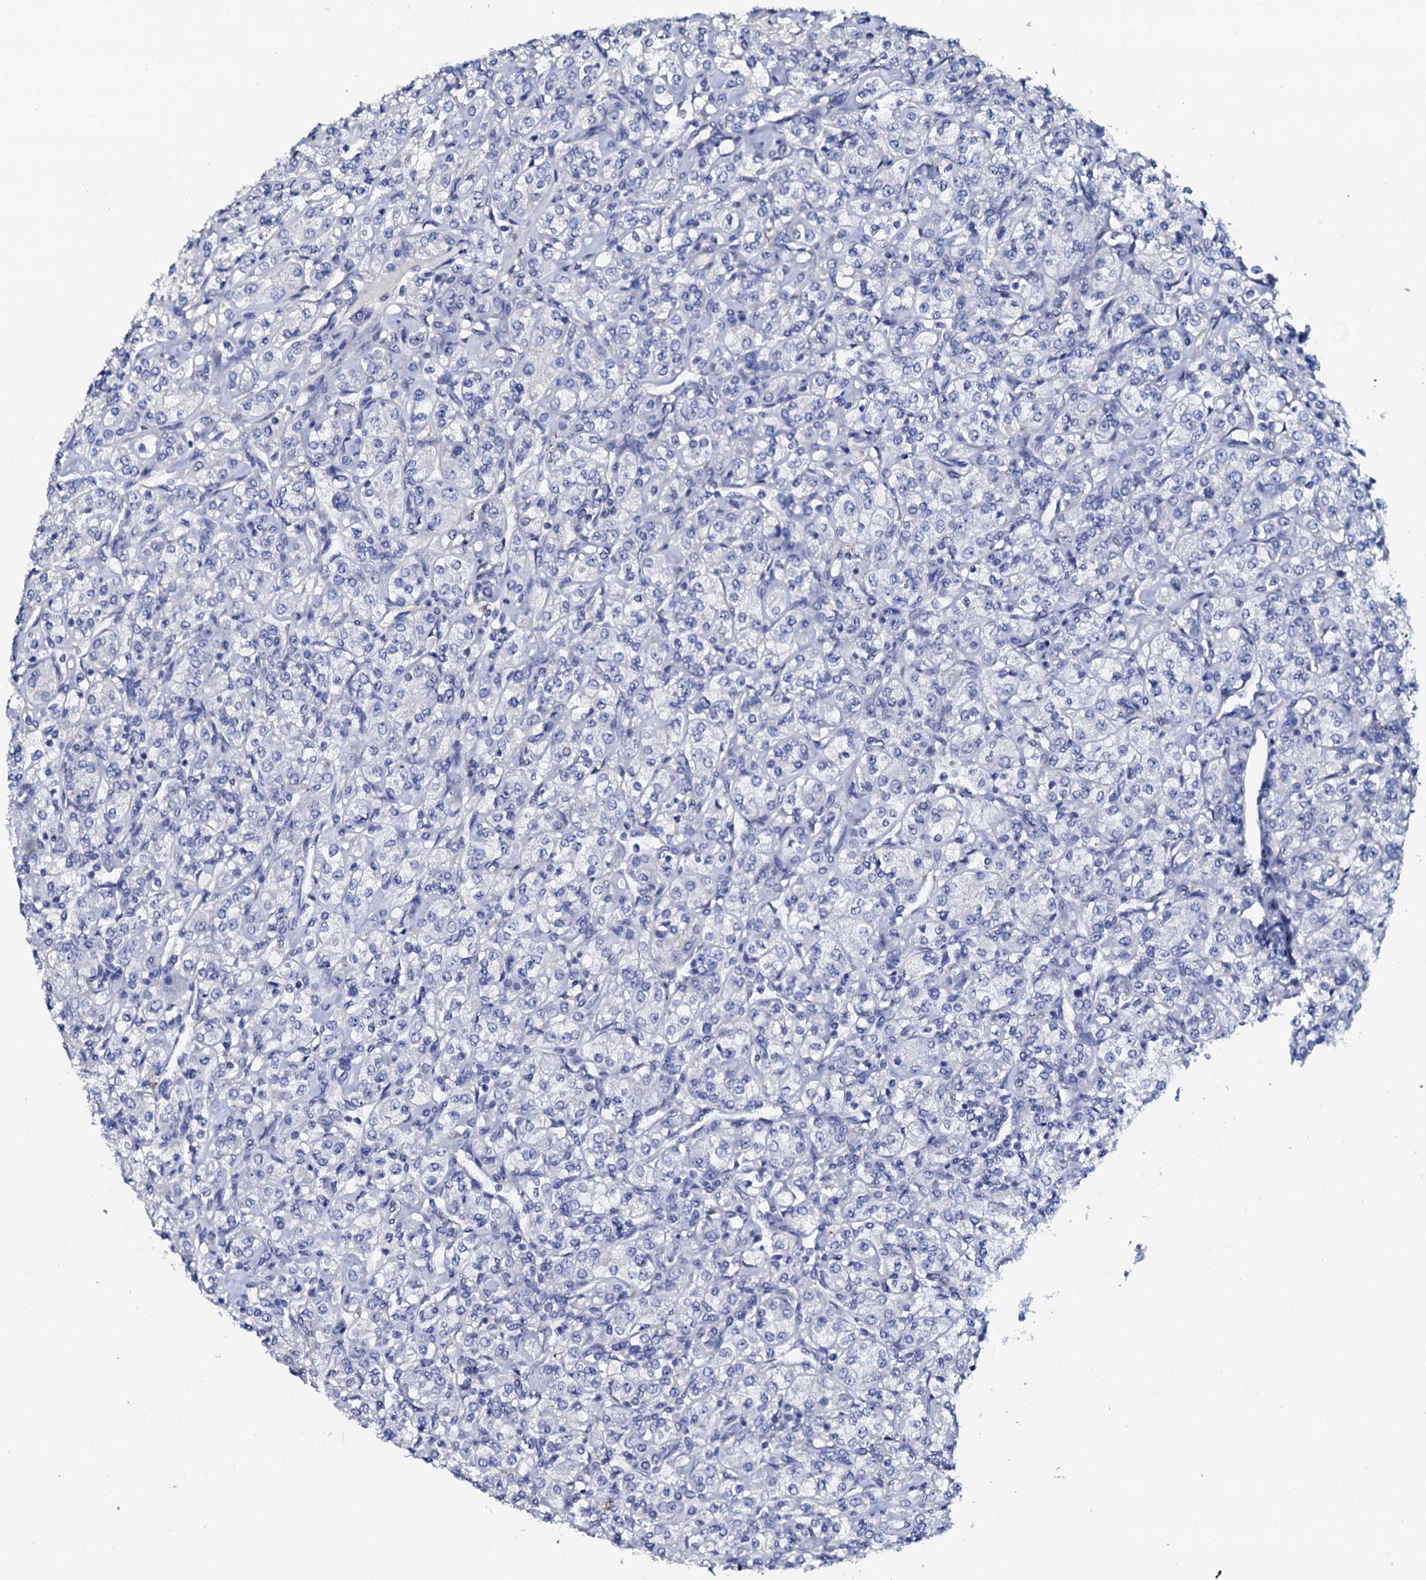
{"staining": {"intensity": "negative", "quantity": "none", "location": "none"}, "tissue": "renal cancer", "cell_type": "Tumor cells", "image_type": "cancer", "snomed": [{"axis": "morphology", "description": "Adenocarcinoma, NOS"}, {"axis": "topography", "description": "Kidney"}], "caption": "Immunohistochemistry of renal adenocarcinoma demonstrates no staining in tumor cells.", "gene": "AMER2", "patient": {"sex": "male", "age": 77}}